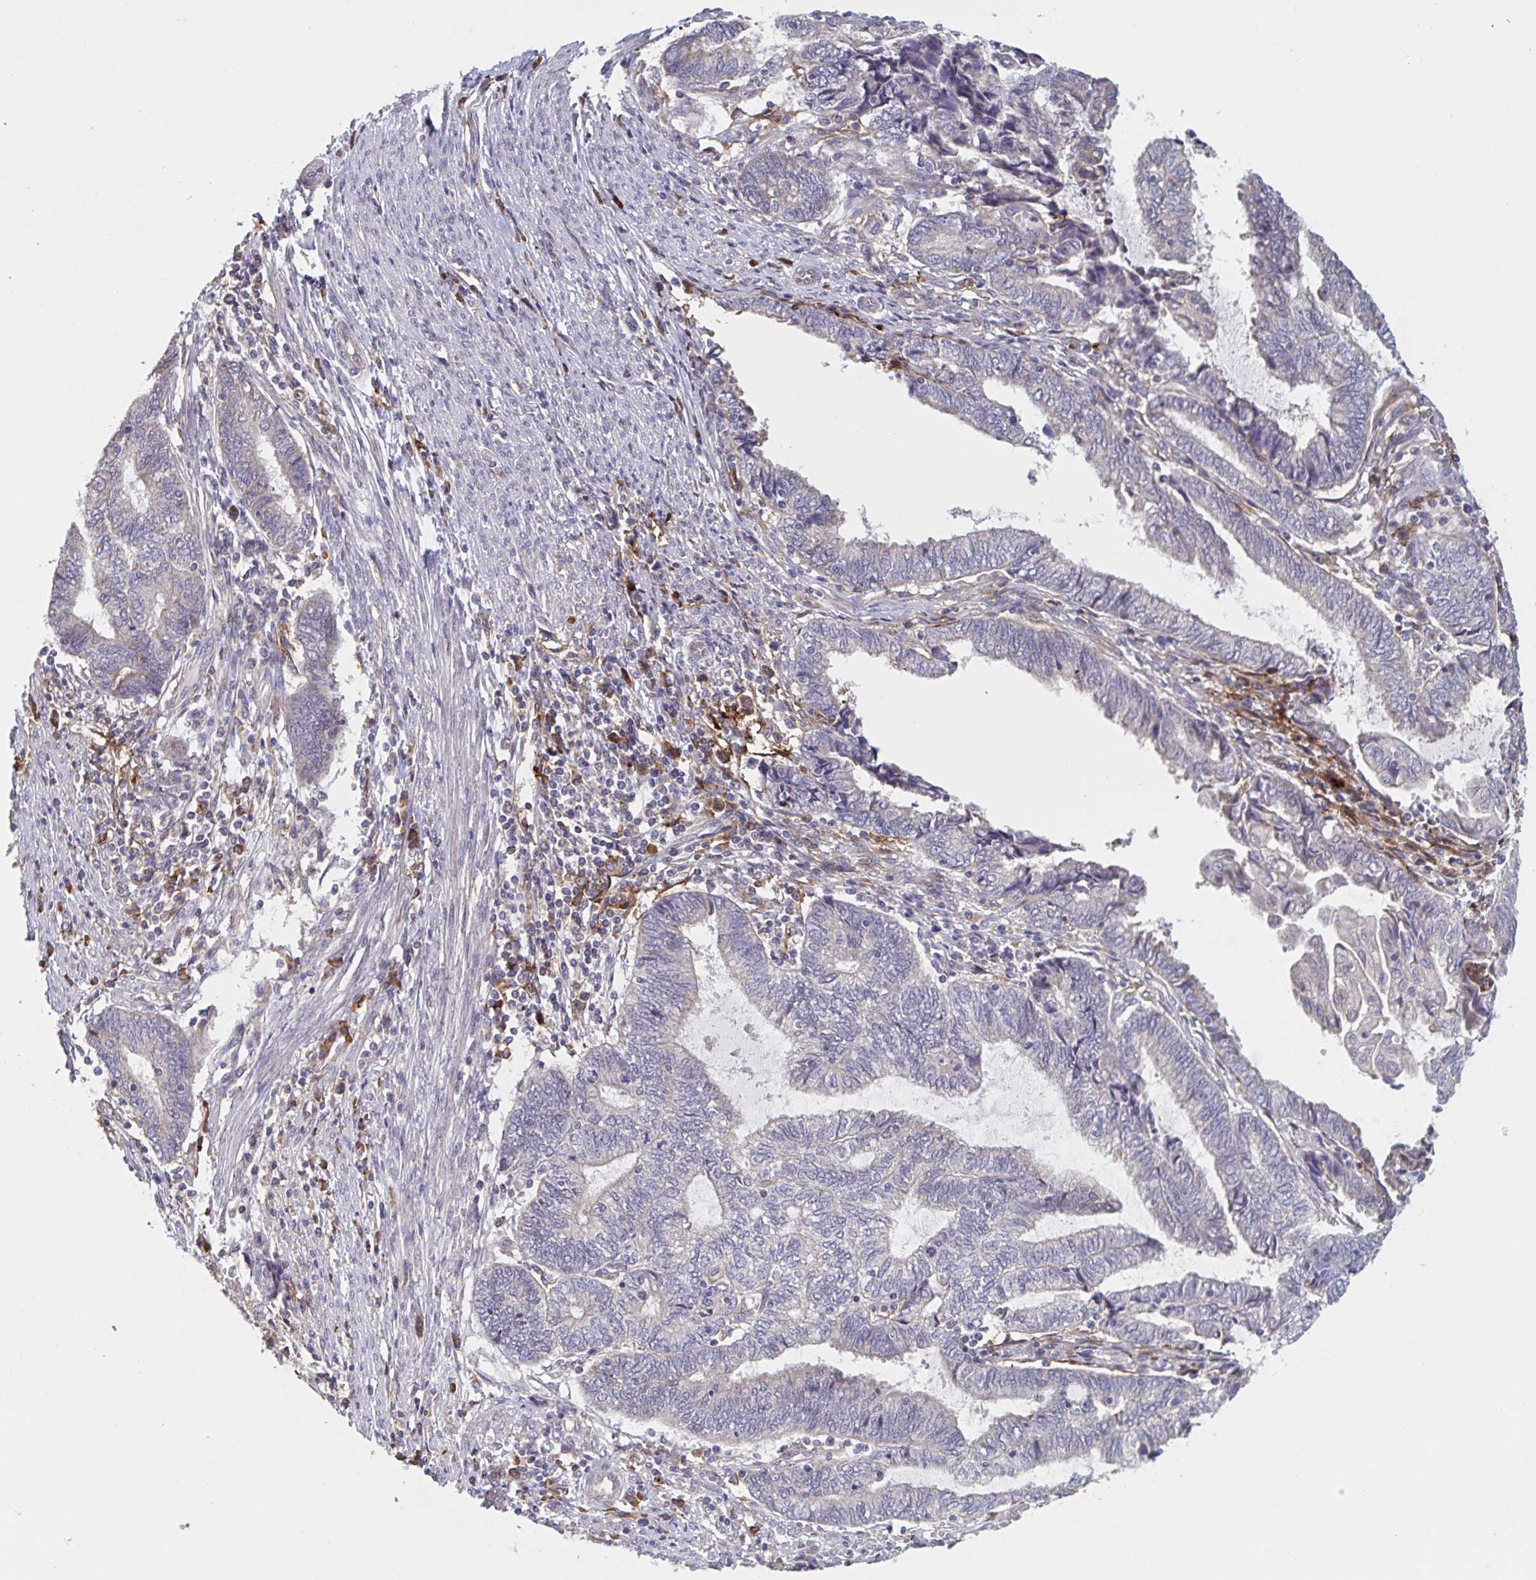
{"staining": {"intensity": "negative", "quantity": "none", "location": "none"}, "tissue": "endometrial cancer", "cell_type": "Tumor cells", "image_type": "cancer", "snomed": [{"axis": "morphology", "description": "Adenocarcinoma, NOS"}, {"axis": "topography", "description": "Uterus"}, {"axis": "topography", "description": "Endometrium"}], "caption": "IHC histopathology image of neoplastic tissue: human endometrial adenocarcinoma stained with DAB (3,3'-diaminobenzidine) demonstrates no significant protein staining in tumor cells.", "gene": "CD1E", "patient": {"sex": "female", "age": 70}}